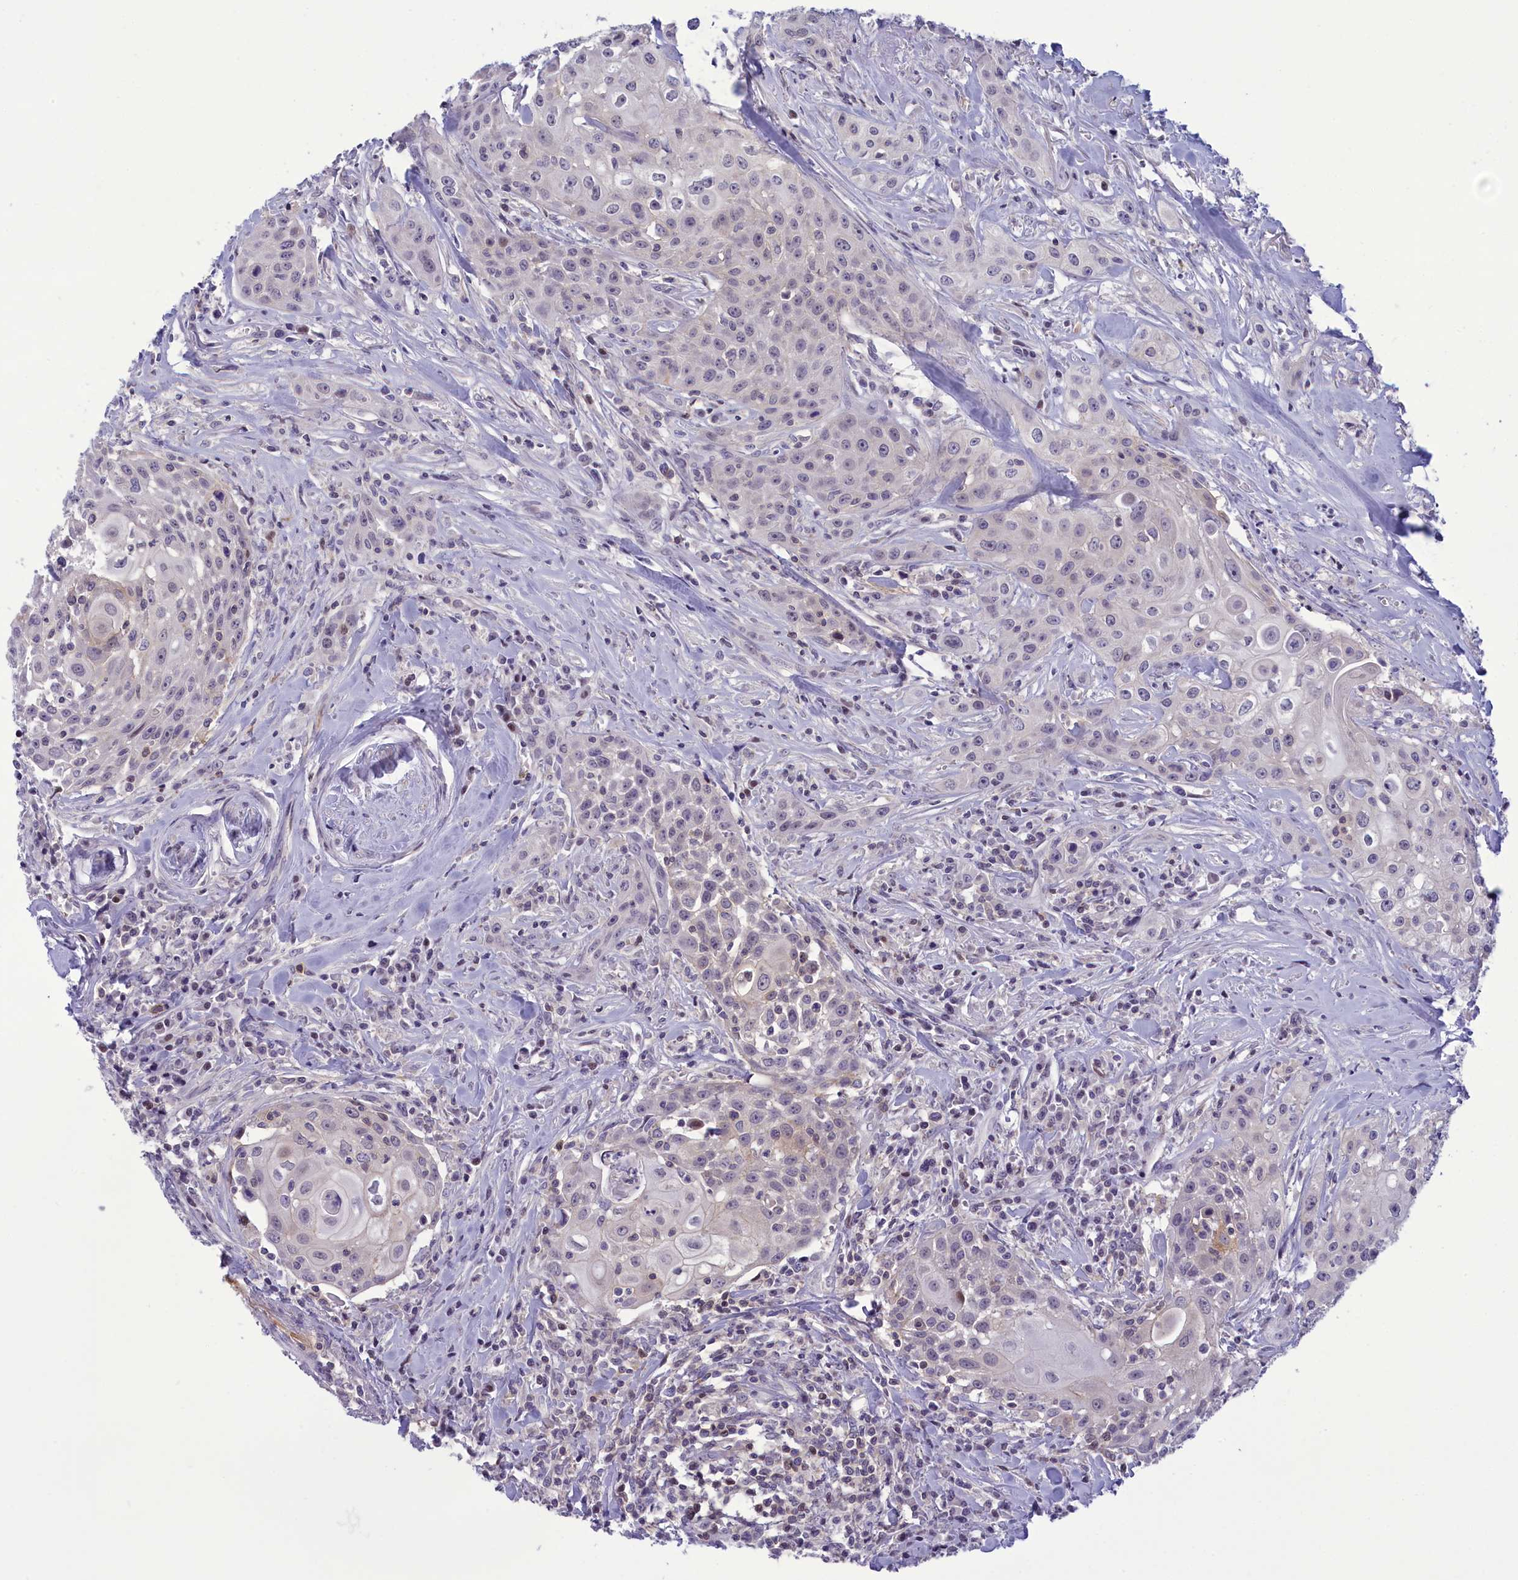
{"staining": {"intensity": "negative", "quantity": "none", "location": "none"}, "tissue": "head and neck cancer", "cell_type": "Tumor cells", "image_type": "cancer", "snomed": [{"axis": "morphology", "description": "Squamous cell carcinoma, NOS"}, {"axis": "topography", "description": "Oral tissue"}, {"axis": "topography", "description": "Head-Neck"}], "caption": "An image of human squamous cell carcinoma (head and neck) is negative for staining in tumor cells.", "gene": "CORO2A", "patient": {"sex": "female", "age": 82}}